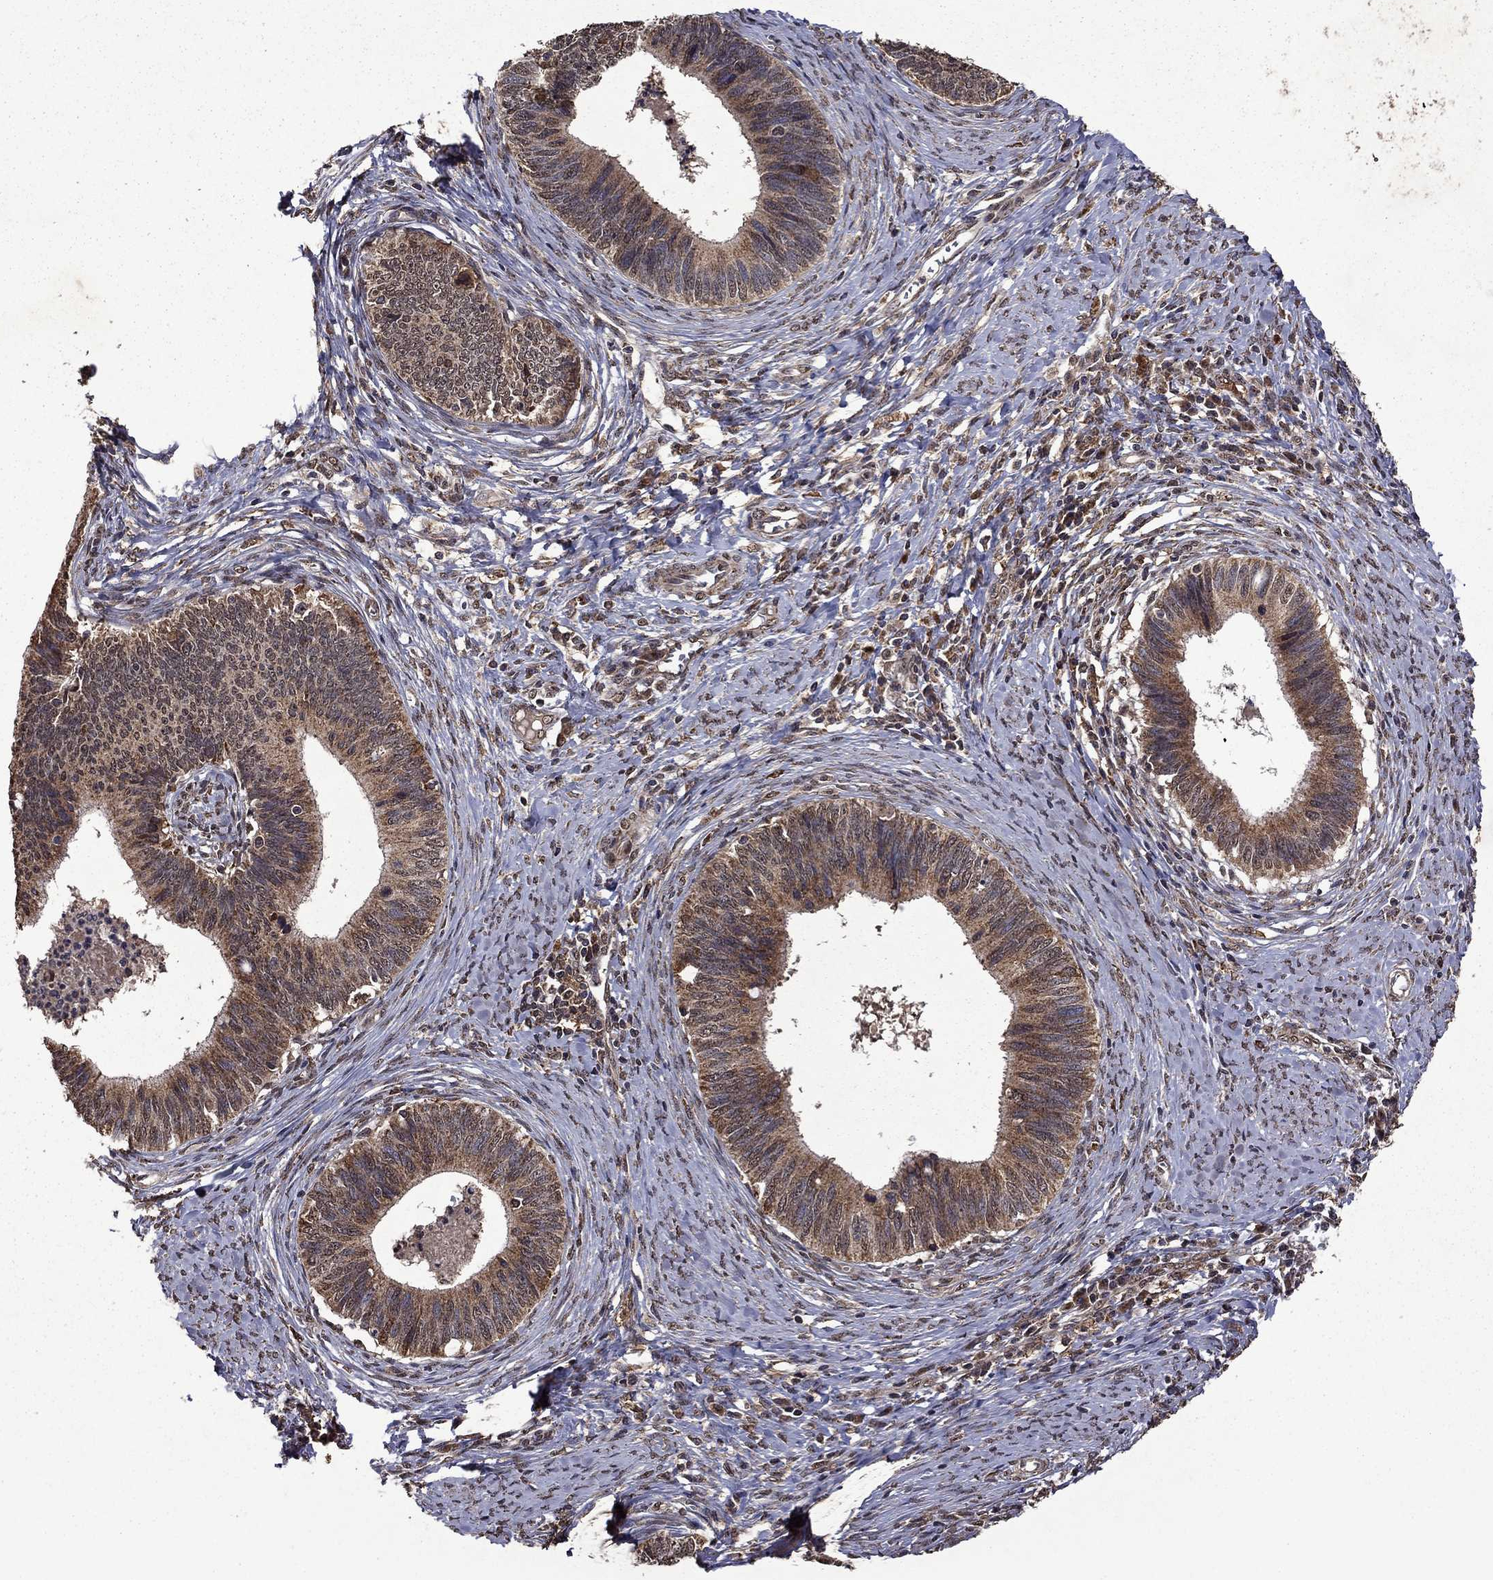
{"staining": {"intensity": "moderate", "quantity": ">75%", "location": "cytoplasmic/membranous"}, "tissue": "cervical cancer", "cell_type": "Tumor cells", "image_type": "cancer", "snomed": [{"axis": "morphology", "description": "Adenocarcinoma, NOS"}, {"axis": "topography", "description": "Cervix"}], "caption": "Human cervical cancer stained with a brown dye reveals moderate cytoplasmic/membranous positive positivity in approximately >75% of tumor cells.", "gene": "ITM2B", "patient": {"sex": "female", "age": 42}}